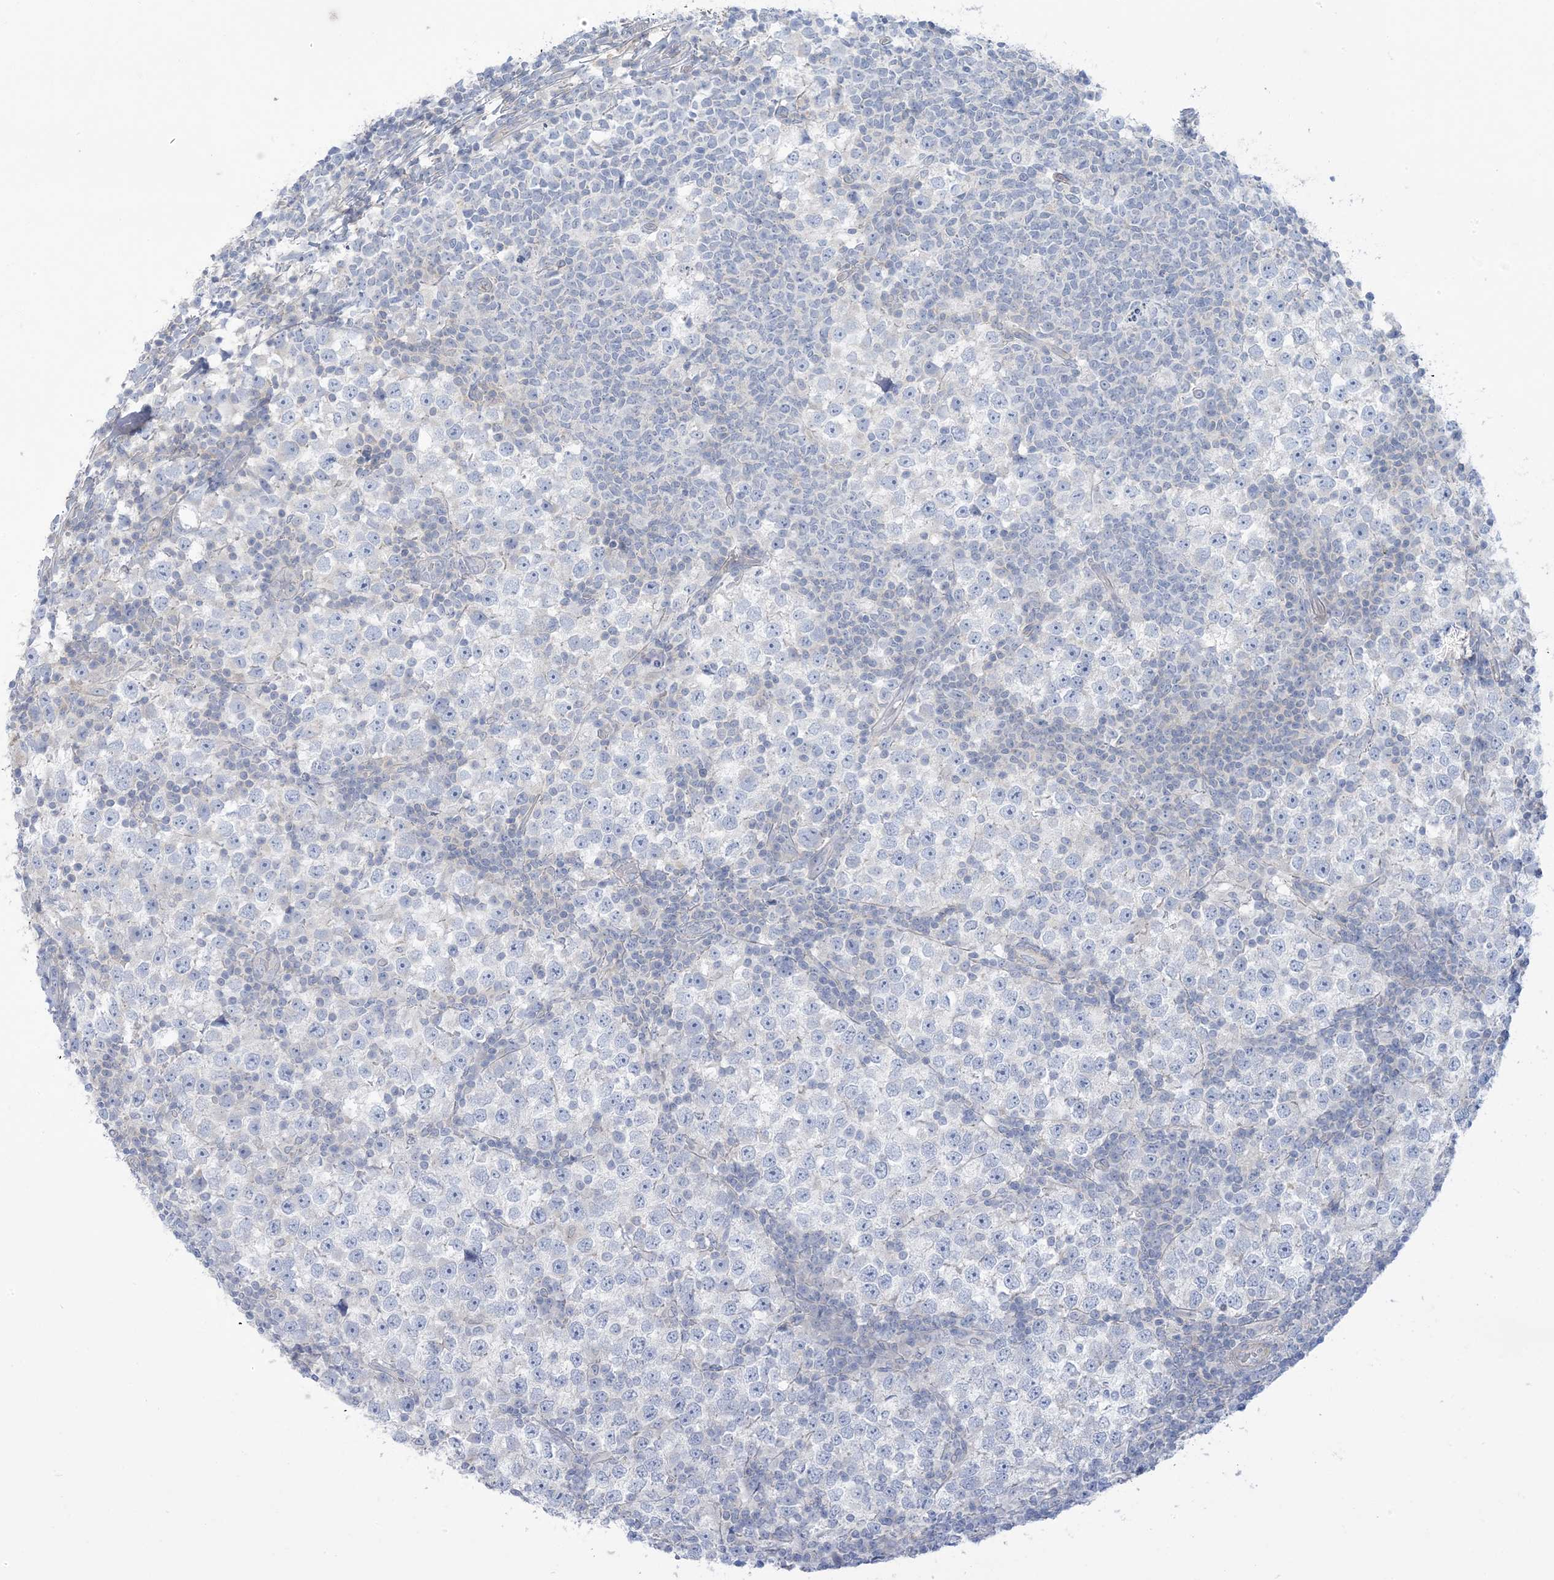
{"staining": {"intensity": "negative", "quantity": "none", "location": "none"}, "tissue": "testis cancer", "cell_type": "Tumor cells", "image_type": "cancer", "snomed": [{"axis": "morphology", "description": "Seminoma, NOS"}, {"axis": "topography", "description": "Testis"}], "caption": "This is an immunohistochemistry (IHC) histopathology image of human testis seminoma. There is no staining in tumor cells.", "gene": "MTHFD2L", "patient": {"sex": "male", "age": 65}}